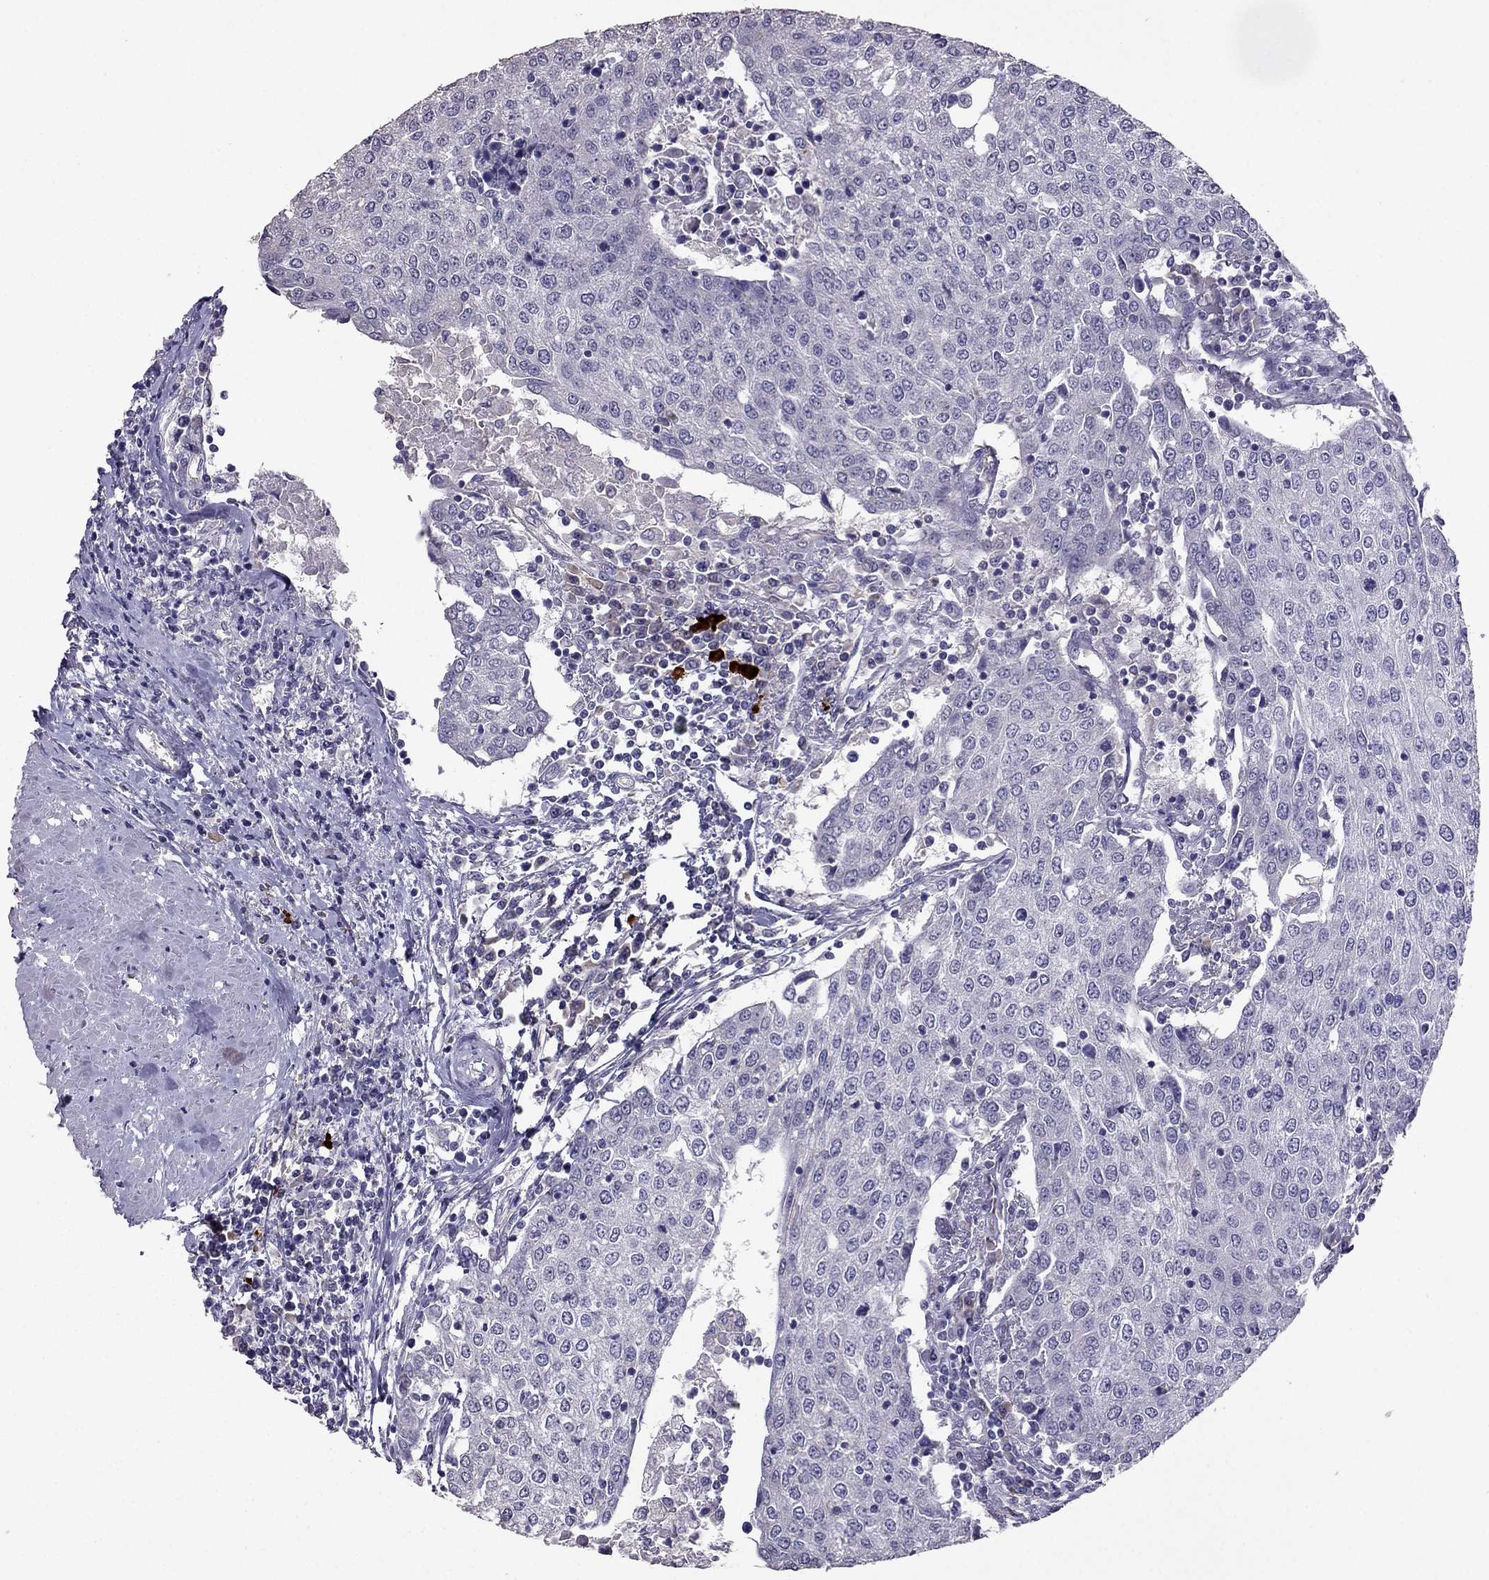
{"staining": {"intensity": "negative", "quantity": "none", "location": "none"}, "tissue": "urothelial cancer", "cell_type": "Tumor cells", "image_type": "cancer", "snomed": [{"axis": "morphology", "description": "Urothelial carcinoma, High grade"}, {"axis": "topography", "description": "Urinary bladder"}], "caption": "This is an immunohistochemistry (IHC) photomicrograph of urothelial carcinoma (high-grade). There is no positivity in tumor cells.", "gene": "RFLNB", "patient": {"sex": "female", "age": 85}}